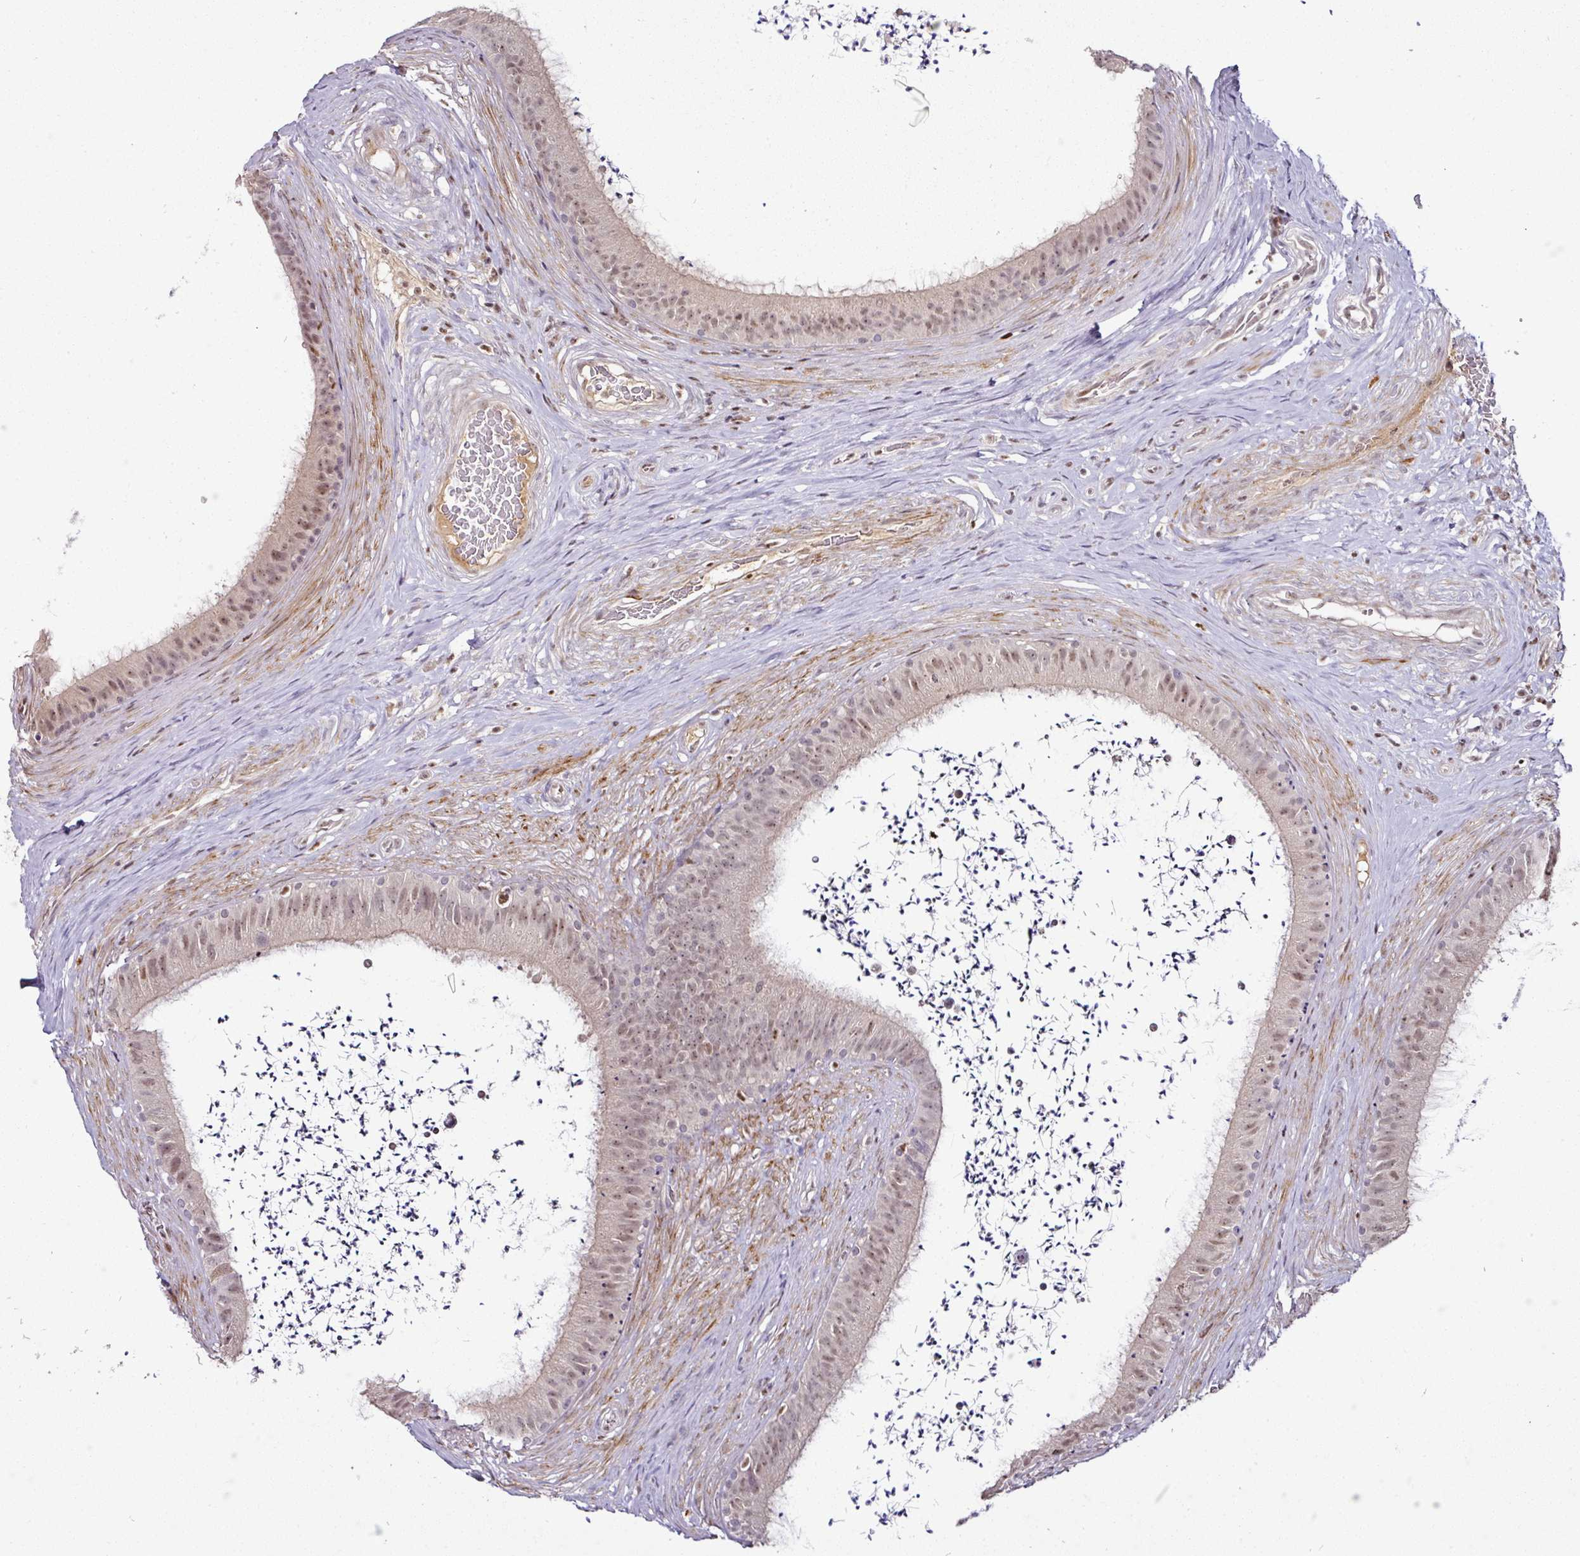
{"staining": {"intensity": "moderate", "quantity": ">75%", "location": "nuclear"}, "tissue": "epididymis", "cell_type": "Glandular cells", "image_type": "normal", "snomed": [{"axis": "morphology", "description": "Normal tissue, NOS"}, {"axis": "topography", "description": "Testis"}, {"axis": "topography", "description": "Epididymis"}], "caption": "This photomicrograph reveals immunohistochemistry (IHC) staining of unremarkable human epididymis, with medium moderate nuclear staining in about >75% of glandular cells.", "gene": "KLF16", "patient": {"sex": "male", "age": 41}}